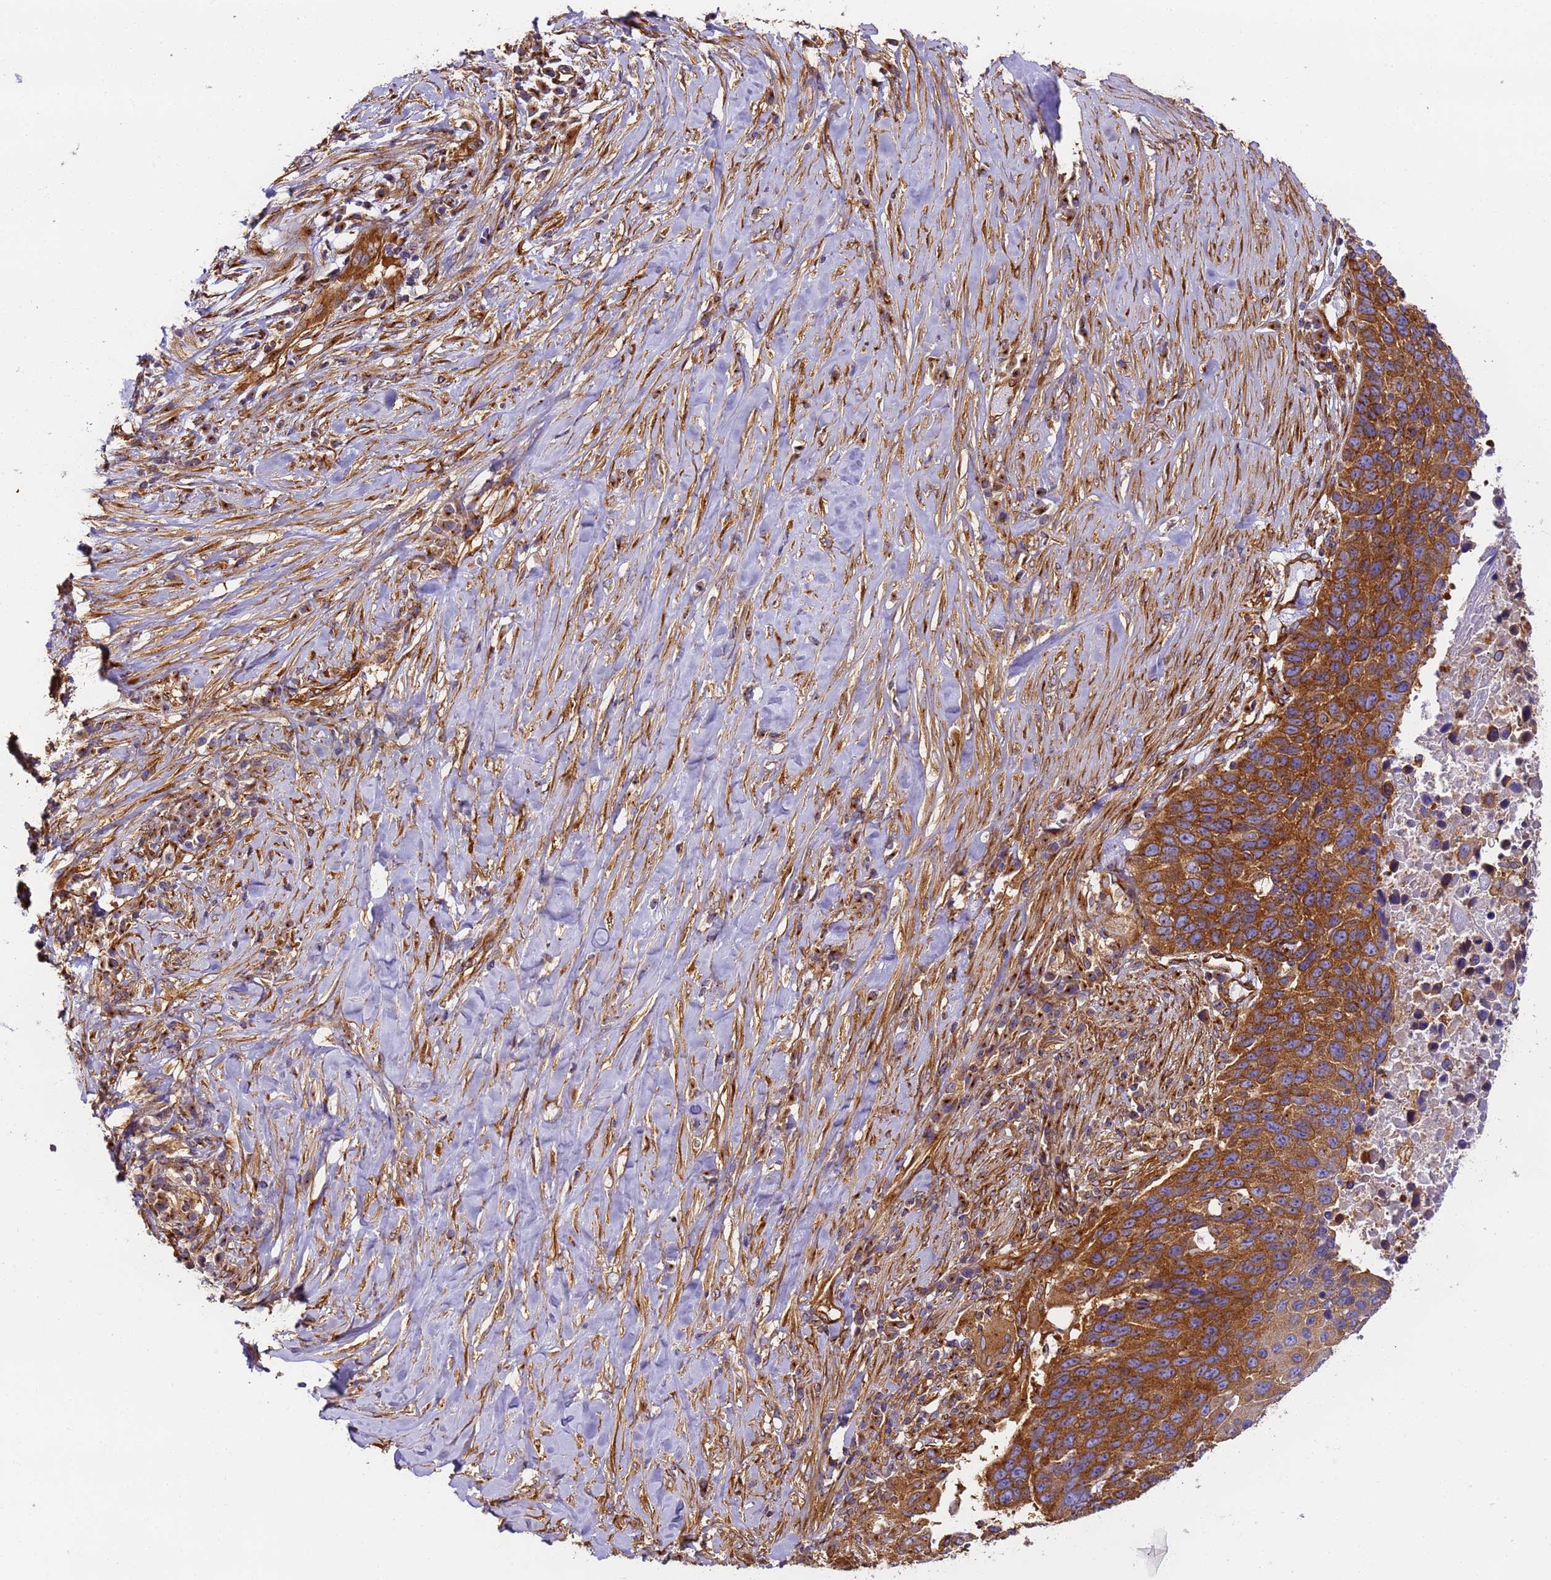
{"staining": {"intensity": "strong", "quantity": ">75%", "location": "cytoplasmic/membranous"}, "tissue": "lung cancer", "cell_type": "Tumor cells", "image_type": "cancer", "snomed": [{"axis": "morphology", "description": "Normal tissue, NOS"}, {"axis": "morphology", "description": "Squamous cell carcinoma, NOS"}, {"axis": "topography", "description": "Lymph node"}, {"axis": "topography", "description": "Lung"}], "caption": "Squamous cell carcinoma (lung) tissue displays strong cytoplasmic/membranous expression in approximately >75% of tumor cells (IHC, brightfield microscopy, high magnification).", "gene": "DYNC1I2", "patient": {"sex": "male", "age": 66}}